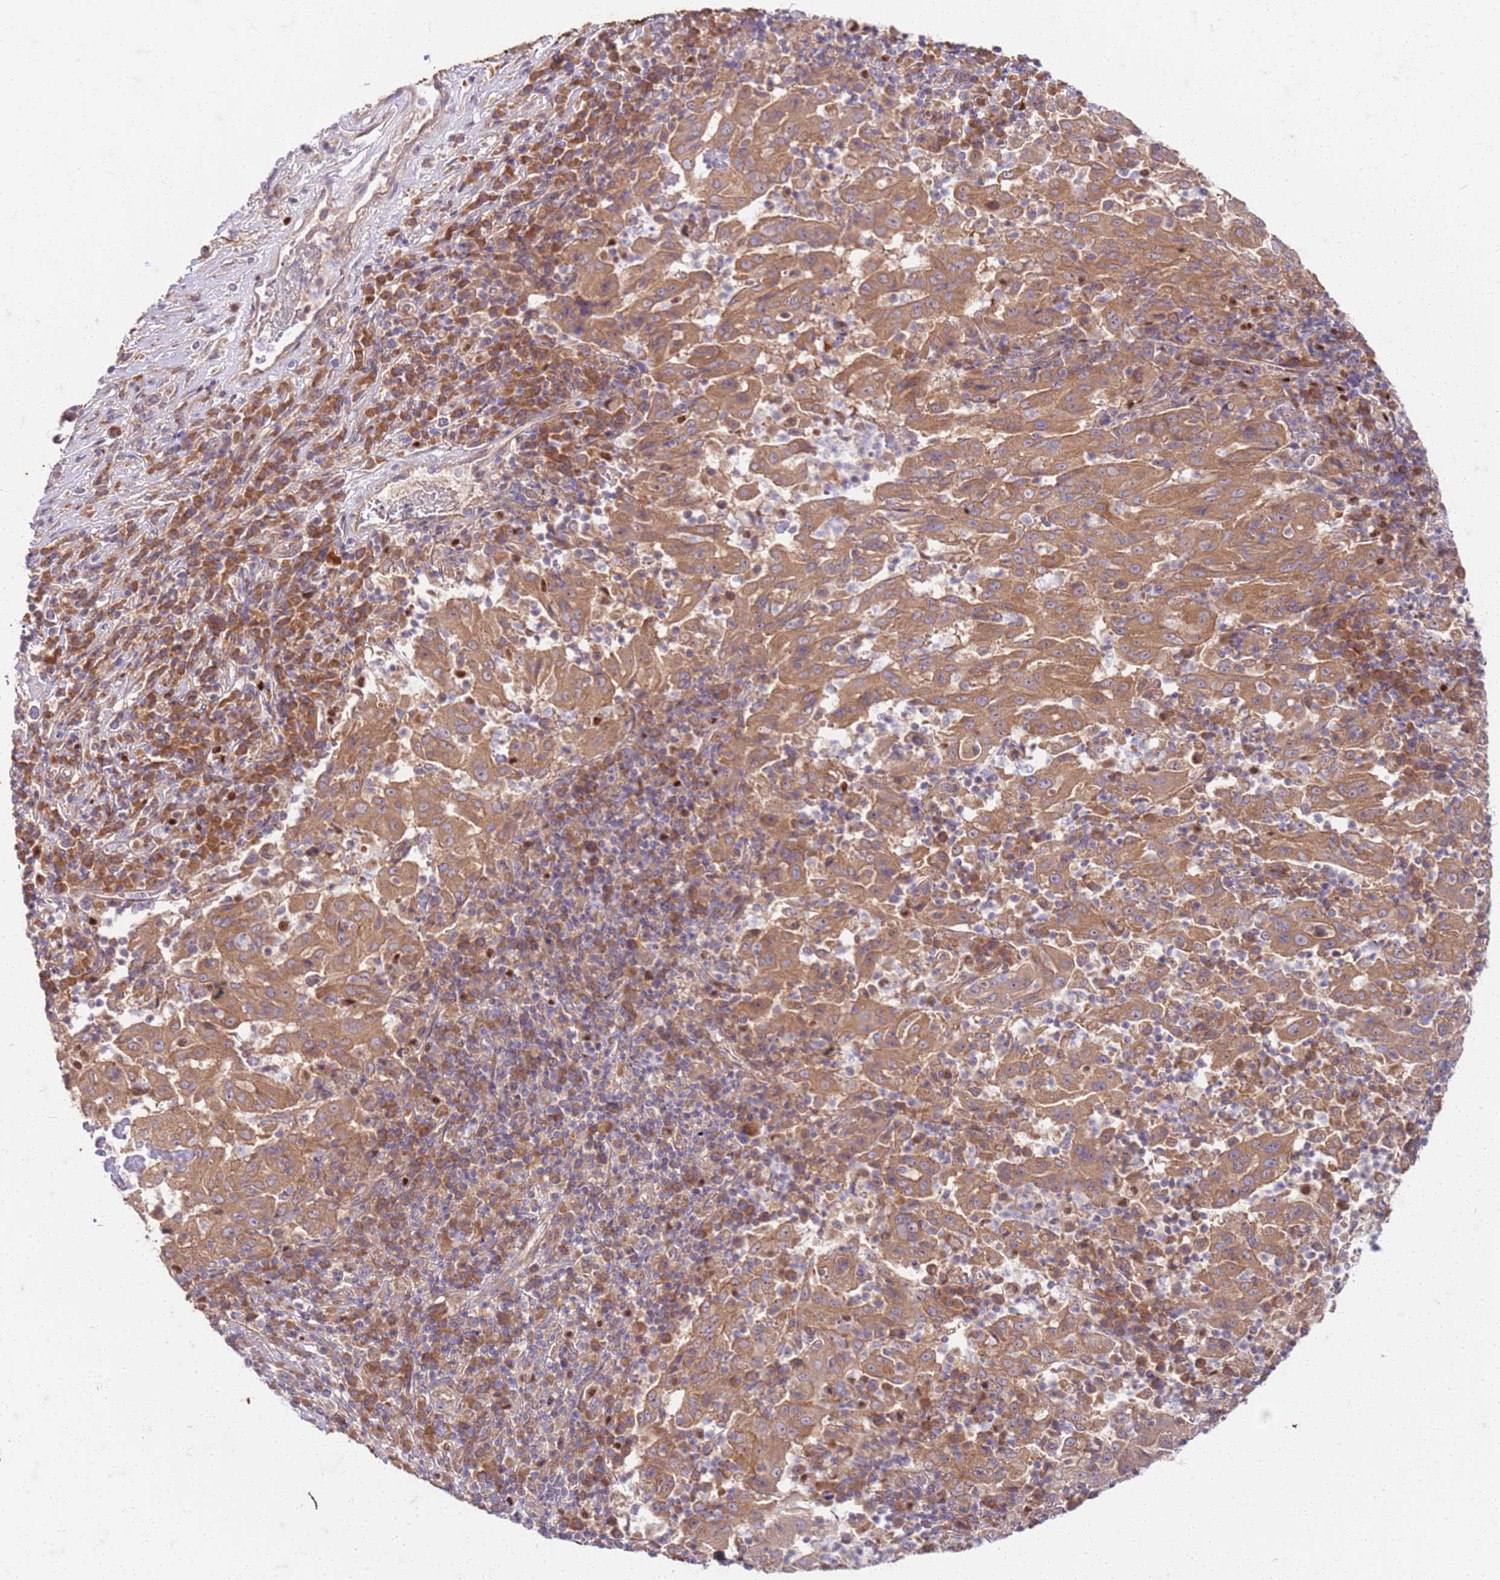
{"staining": {"intensity": "moderate", "quantity": ">75%", "location": "cytoplasmic/membranous"}, "tissue": "pancreatic cancer", "cell_type": "Tumor cells", "image_type": "cancer", "snomed": [{"axis": "morphology", "description": "Adenocarcinoma, NOS"}, {"axis": "topography", "description": "Pancreas"}], "caption": "Pancreatic cancer (adenocarcinoma) was stained to show a protein in brown. There is medium levels of moderate cytoplasmic/membranous staining in about >75% of tumor cells.", "gene": "OSBP", "patient": {"sex": "male", "age": 63}}